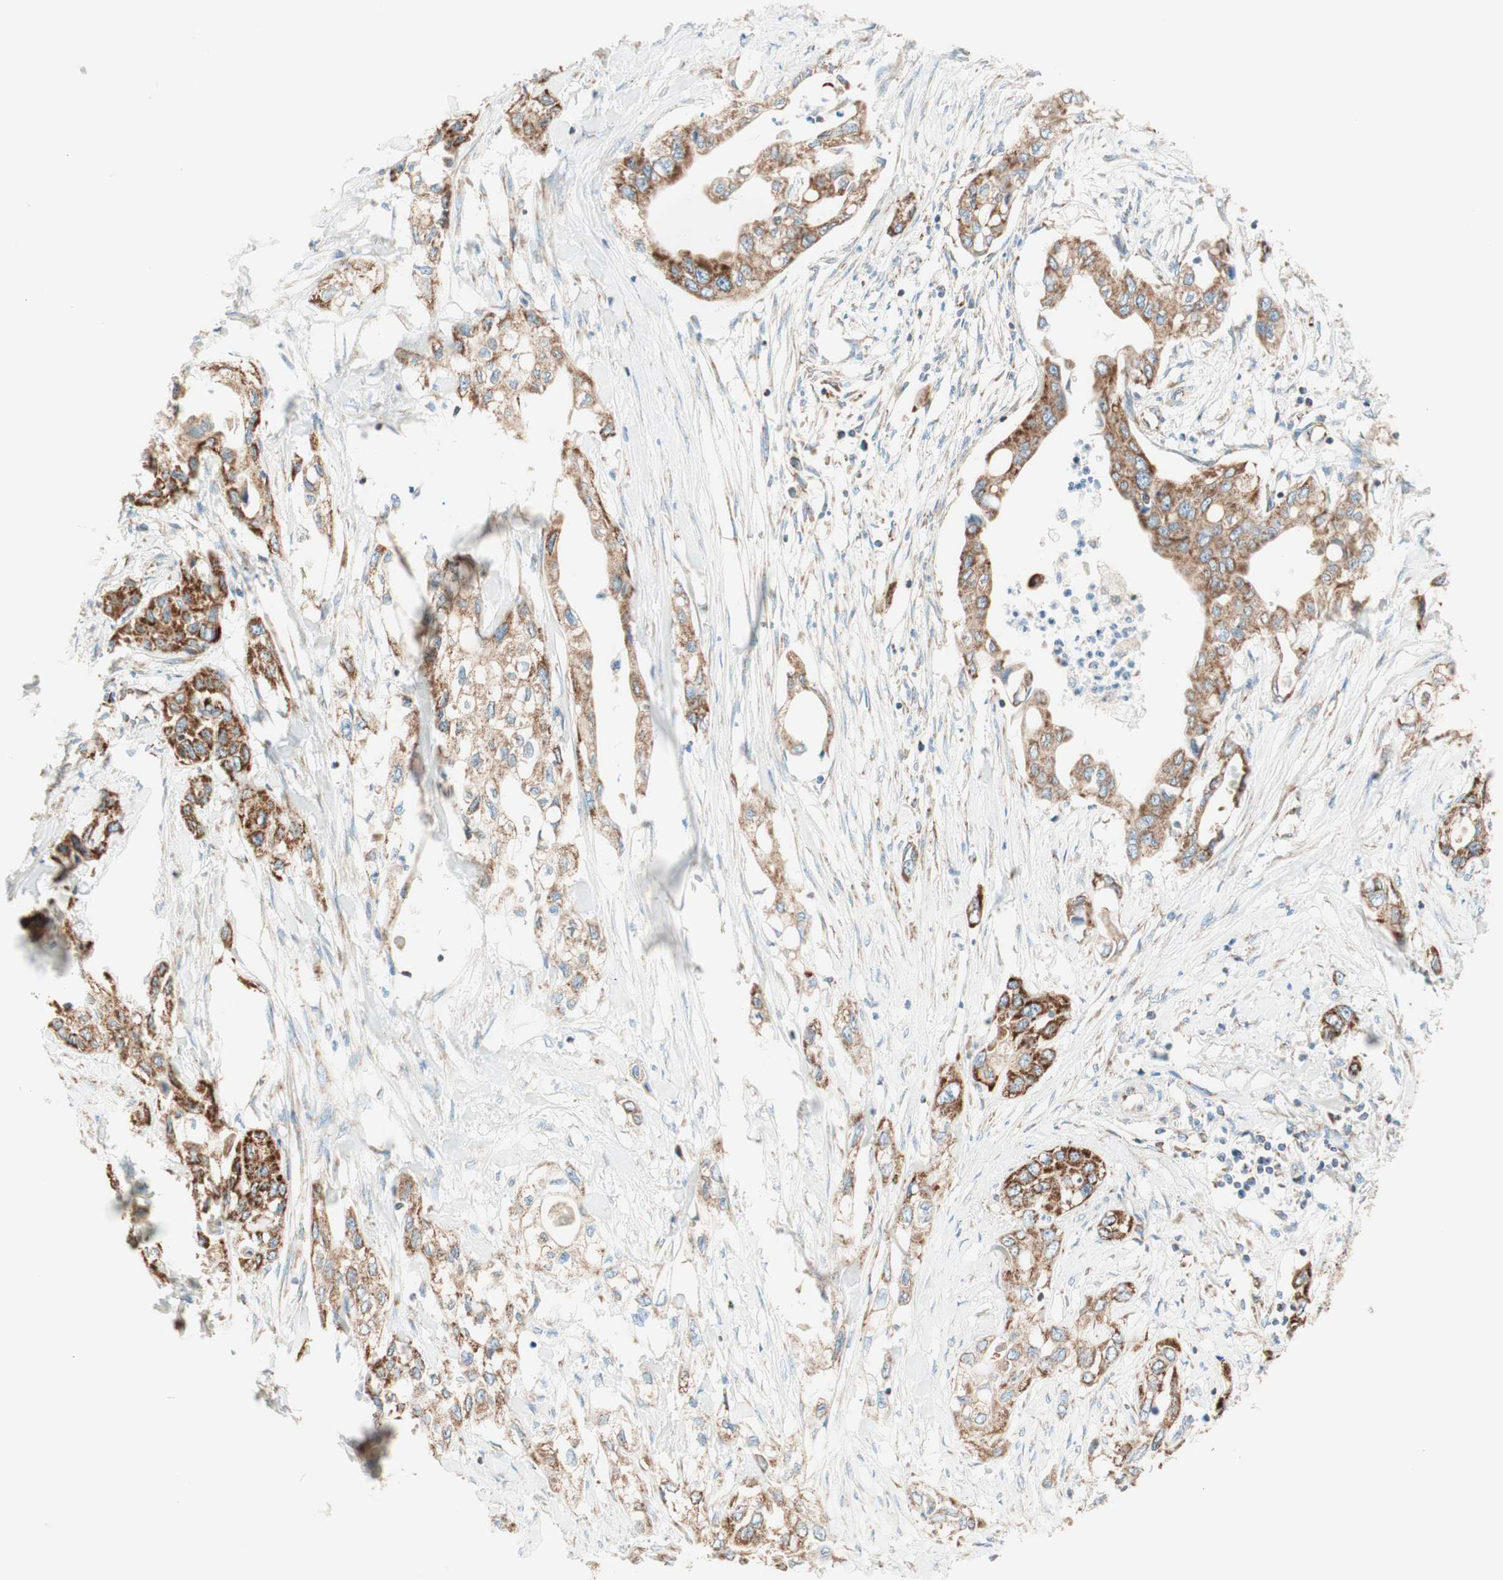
{"staining": {"intensity": "strong", "quantity": ">75%", "location": "cytoplasmic/membranous"}, "tissue": "pancreatic cancer", "cell_type": "Tumor cells", "image_type": "cancer", "snomed": [{"axis": "morphology", "description": "Adenocarcinoma, NOS"}, {"axis": "topography", "description": "Pancreas"}], "caption": "Immunohistochemical staining of adenocarcinoma (pancreatic) displays high levels of strong cytoplasmic/membranous protein positivity in about >75% of tumor cells. The staining was performed using DAB to visualize the protein expression in brown, while the nuclei were stained in blue with hematoxylin (Magnification: 20x).", "gene": "TOMM20", "patient": {"sex": "female", "age": 70}}